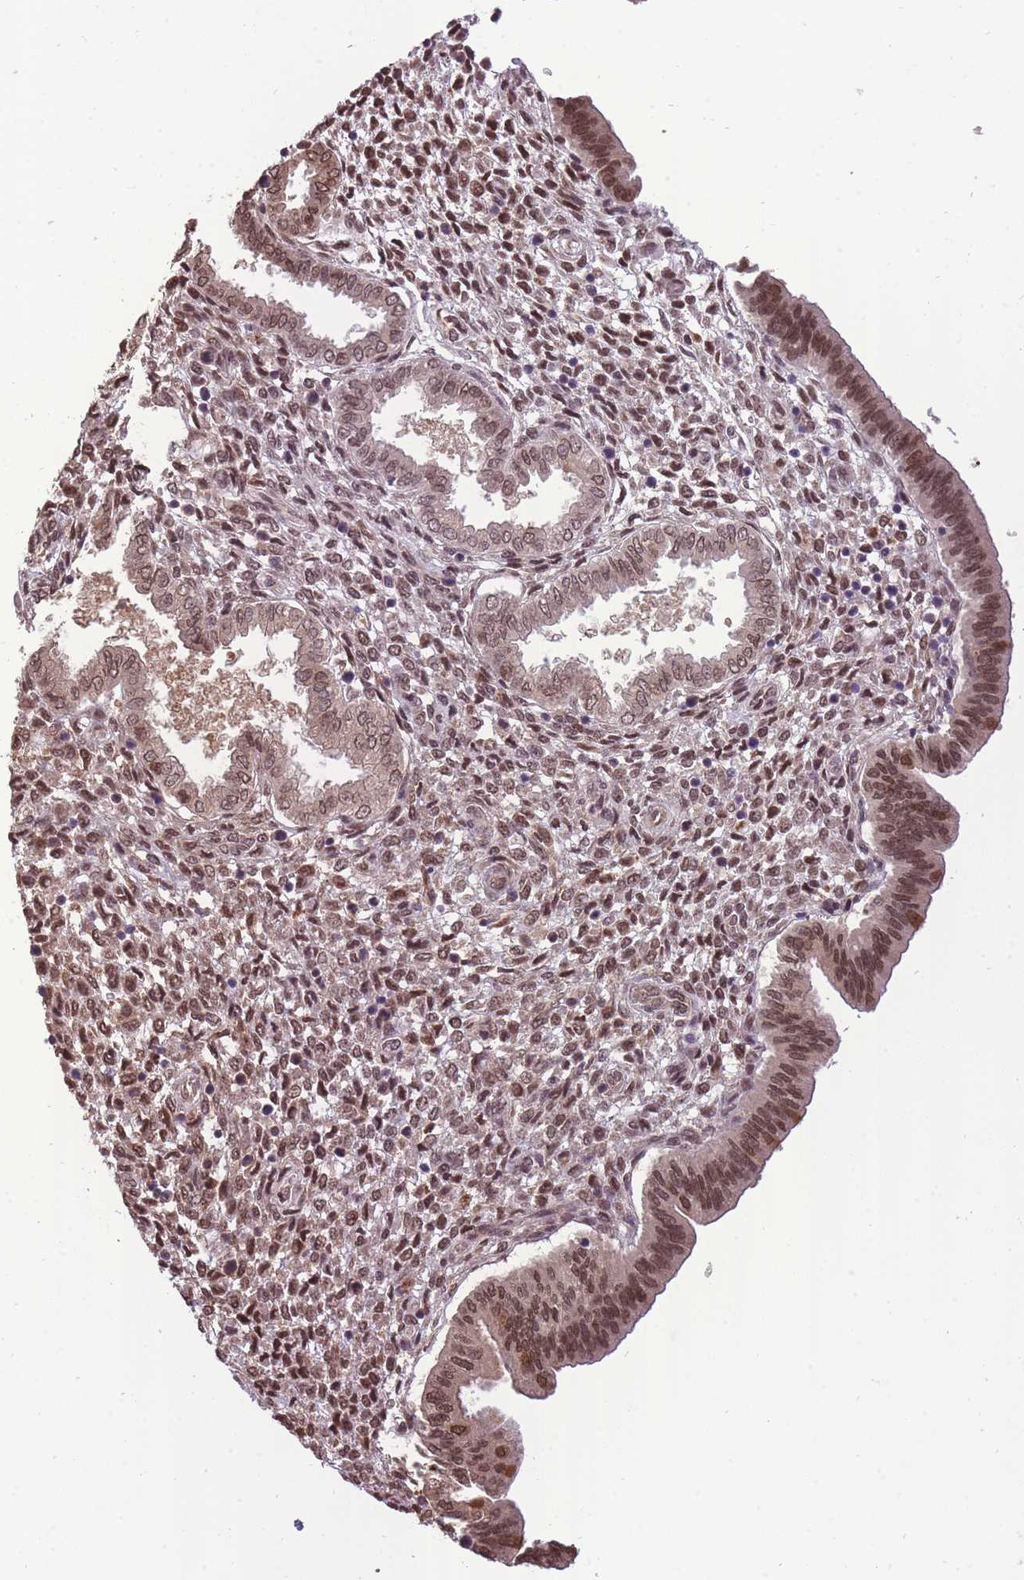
{"staining": {"intensity": "moderate", "quantity": ">75%", "location": "nuclear"}, "tissue": "endometrium", "cell_type": "Cells in endometrial stroma", "image_type": "normal", "snomed": [{"axis": "morphology", "description": "Normal tissue, NOS"}, {"axis": "topography", "description": "Endometrium"}], "caption": "The immunohistochemical stain labels moderate nuclear staining in cells in endometrial stroma of unremarkable endometrium. (Brightfield microscopy of DAB IHC at high magnification).", "gene": "CDIP1", "patient": {"sex": "female", "age": 24}}